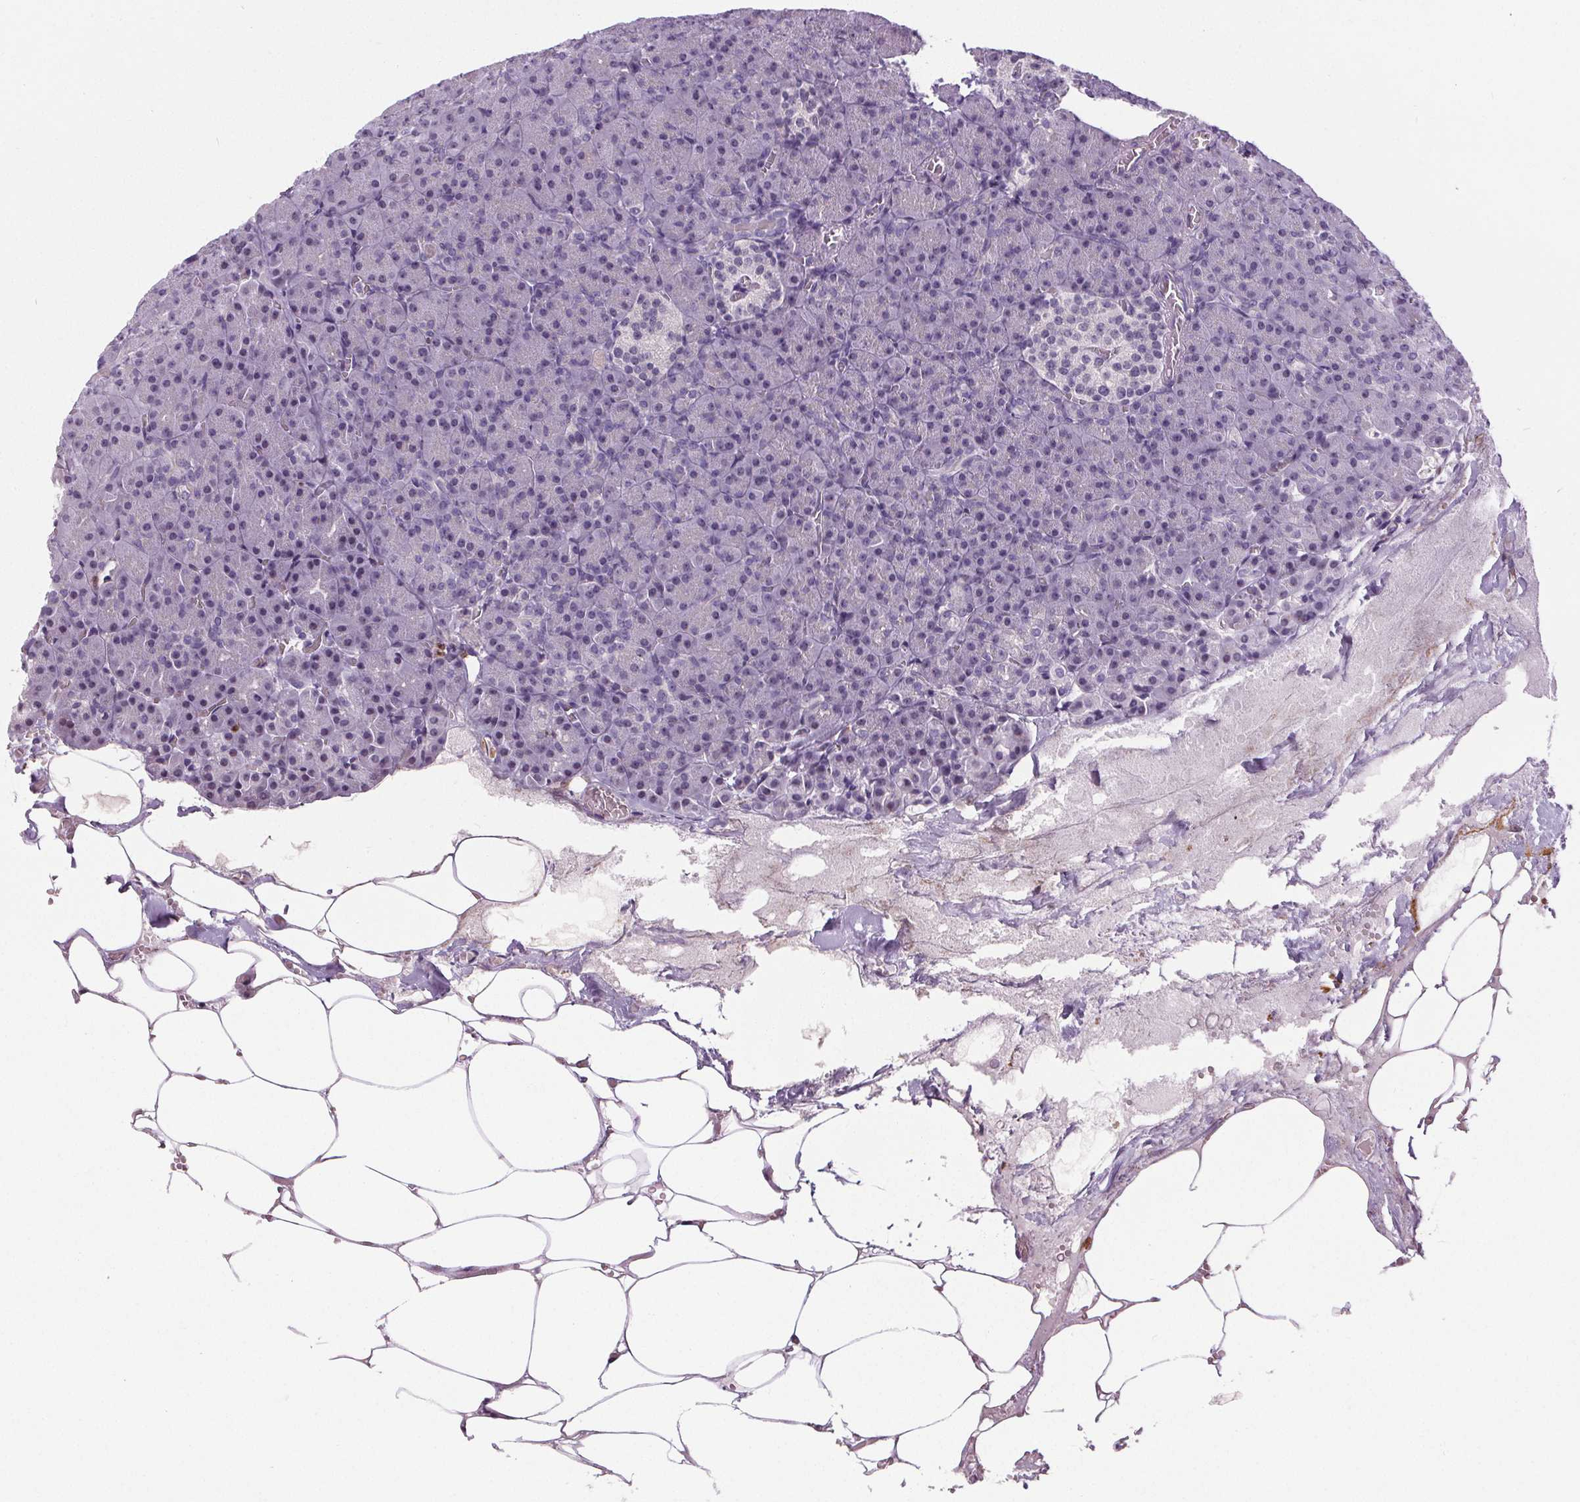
{"staining": {"intensity": "negative", "quantity": "none", "location": "none"}, "tissue": "pancreas", "cell_type": "Exocrine glandular cells", "image_type": "normal", "snomed": [{"axis": "morphology", "description": "Normal tissue, NOS"}, {"axis": "topography", "description": "Pancreas"}], "caption": "High power microscopy histopathology image of an IHC micrograph of benign pancreas, revealing no significant positivity in exocrine glandular cells.", "gene": "TMEM240", "patient": {"sex": "female", "age": 74}}